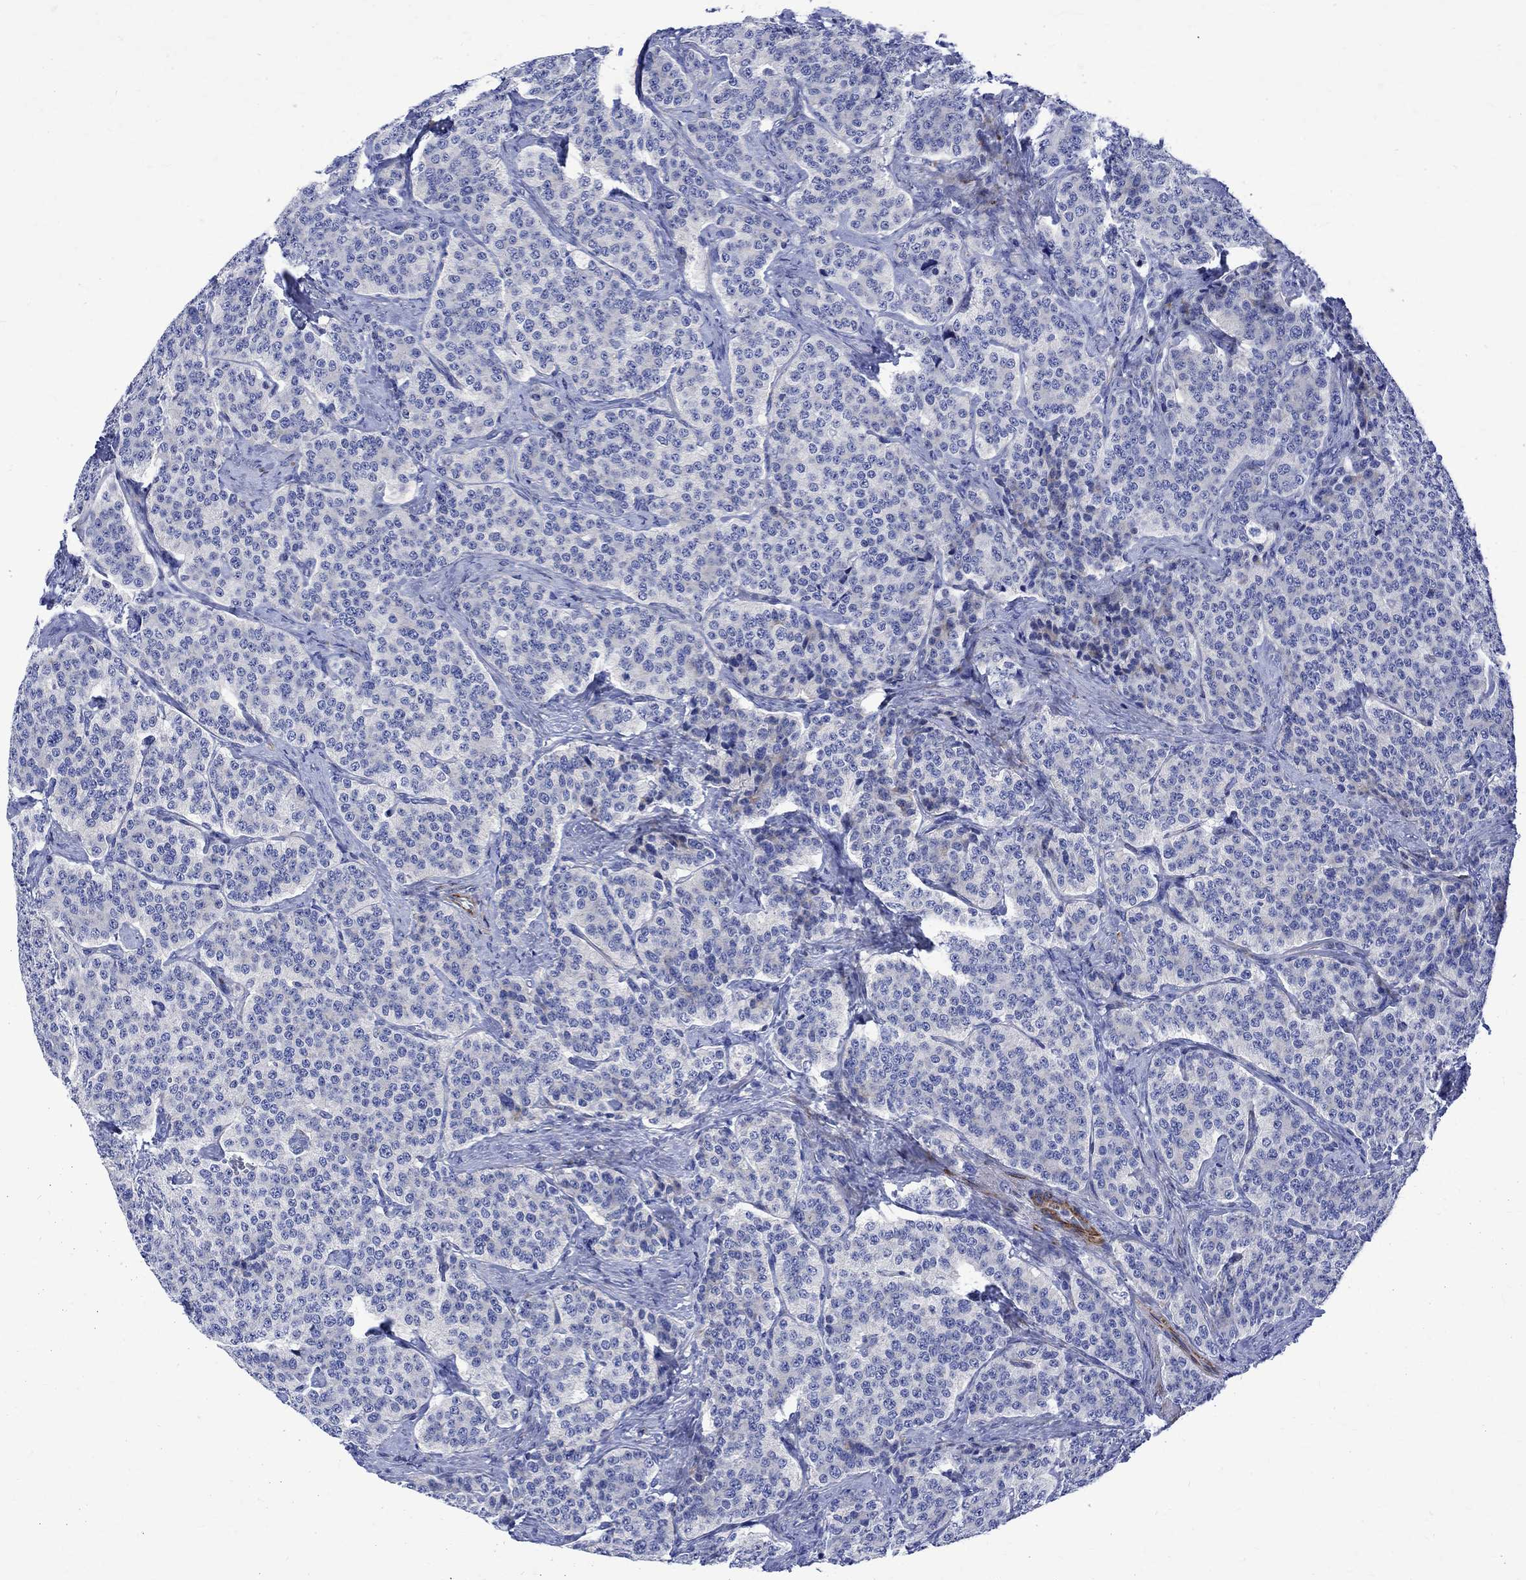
{"staining": {"intensity": "negative", "quantity": "none", "location": "none"}, "tissue": "carcinoid", "cell_type": "Tumor cells", "image_type": "cancer", "snomed": [{"axis": "morphology", "description": "Carcinoid, malignant, NOS"}, {"axis": "topography", "description": "Small intestine"}], "caption": "The photomicrograph shows no staining of tumor cells in carcinoid.", "gene": "PARVB", "patient": {"sex": "female", "age": 58}}